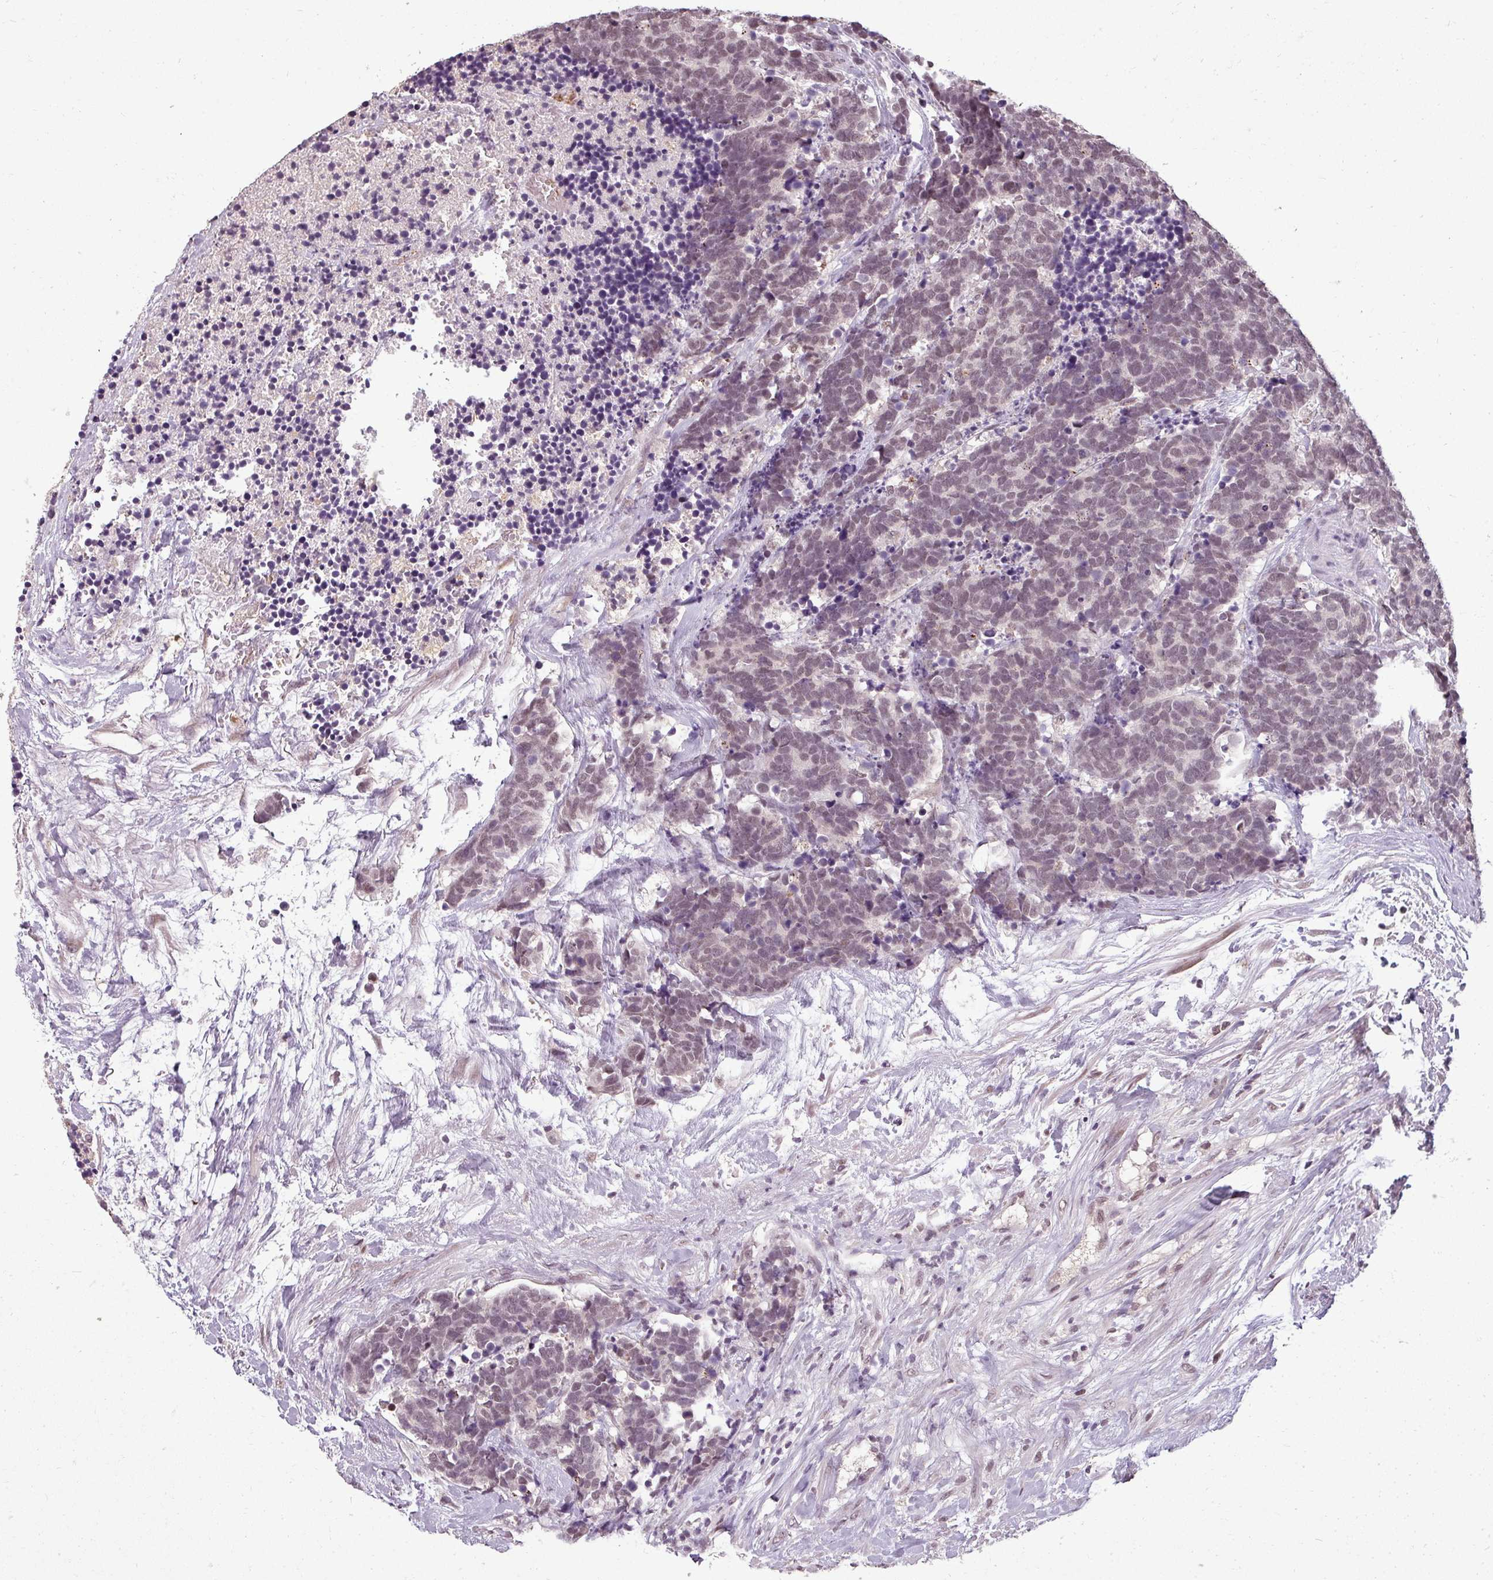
{"staining": {"intensity": "weak", "quantity": ">75%", "location": "nuclear"}, "tissue": "carcinoid", "cell_type": "Tumor cells", "image_type": "cancer", "snomed": [{"axis": "morphology", "description": "Carcinoma, NOS"}, {"axis": "morphology", "description": "Carcinoid, malignant, NOS"}, {"axis": "topography", "description": "Prostate"}], "caption": "The photomicrograph shows staining of malignant carcinoid, revealing weak nuclear protein staining (brown color) within tumor cells.", "gene": "BCAS3", "patient": {"sex": "male", "age": 57}}